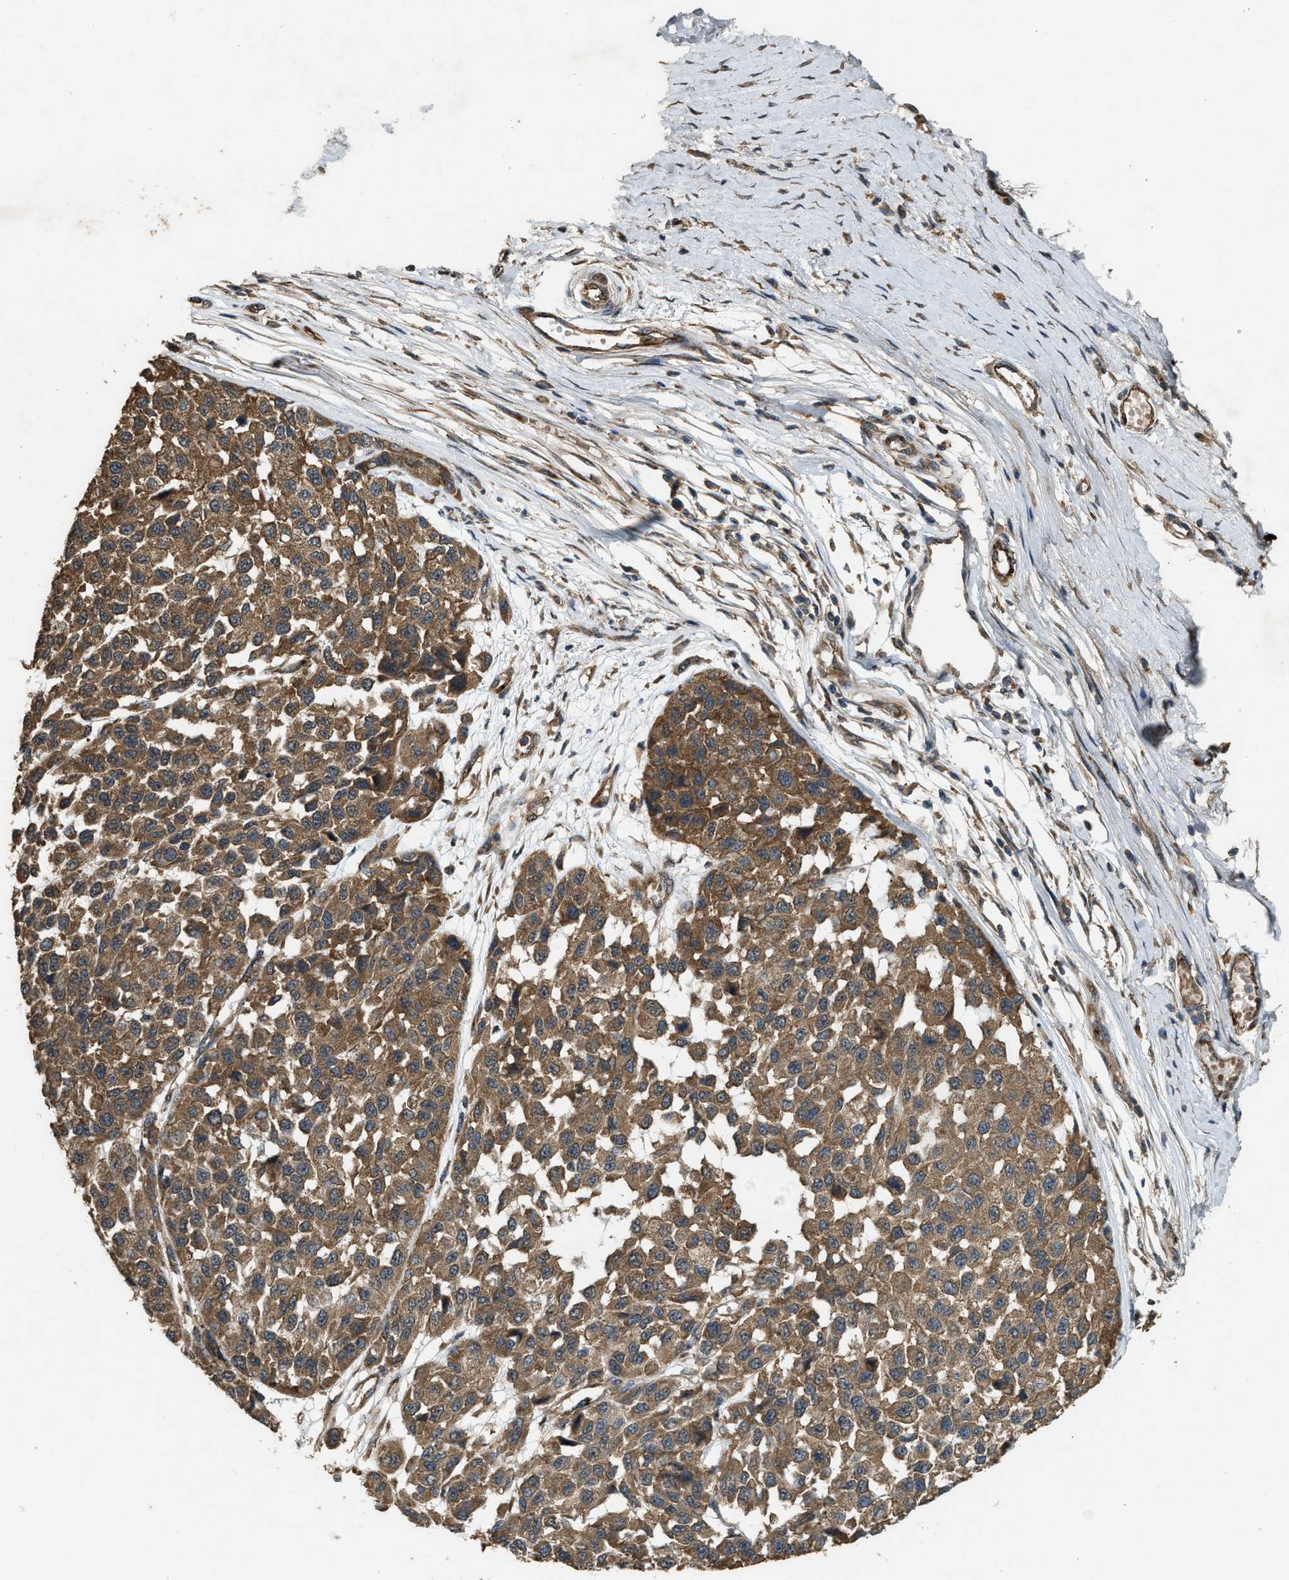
{"staining": {"intensity": "moderate", "quantity": ">75%", "location": "cytoplasmic/membranous"}, "tissue": "melanoma", "cell_type": "Tumor cells", "image_type": "cancer", "snomed": [{"axis": "morphology", "description": "Malignant melanoma, NOS"}, {"axis": "topography", "description": "Skin"}], "caption": "Melanoma stained with IHC demonstrates moderate cytoplasmic/membranous staining in approximately >75% of tumor cells.", "gene": "ARHGEF5", "patient": {"sex": "male", "age": 62}}